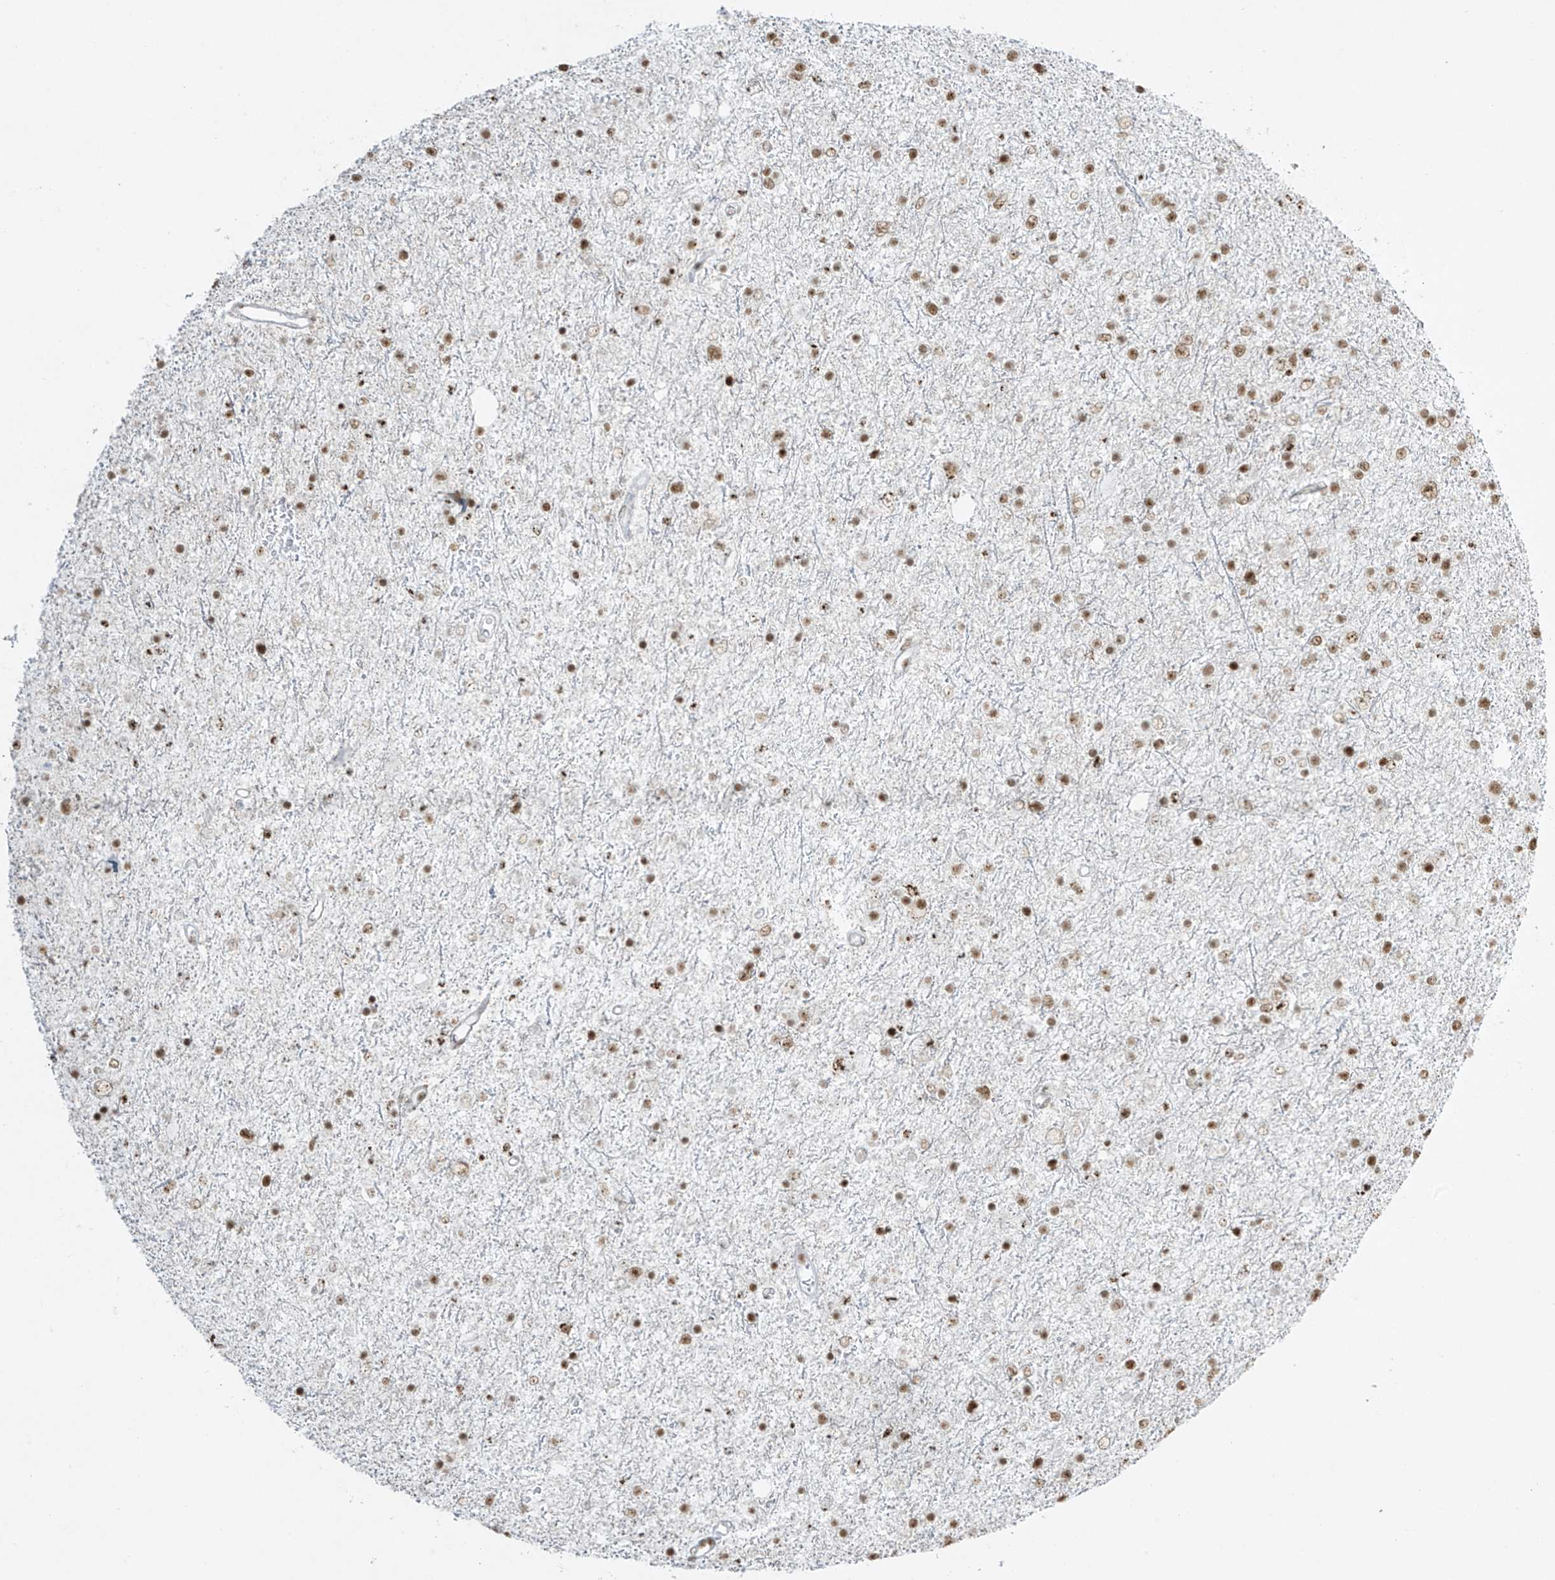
{"staining": {"intensity": "moderate", "quantity": ">75%", "location": "nuclear"}, "tissue": "glioma", "cell_type": "Tumor cells", "image_type": "cancer", "snomed": [{"axis": "morphology", "description": "Glioma, malignant, Low grade"}, {"axis": "topography", "description": "Brain"}], "caption": "Protein expression analysis of low-grade glioma (malignant) reveals moderate nuclear staining in about >75% of tumor cells.", "gene": "MS4A6A", "patient": {"sex": "female", "age": 37}}